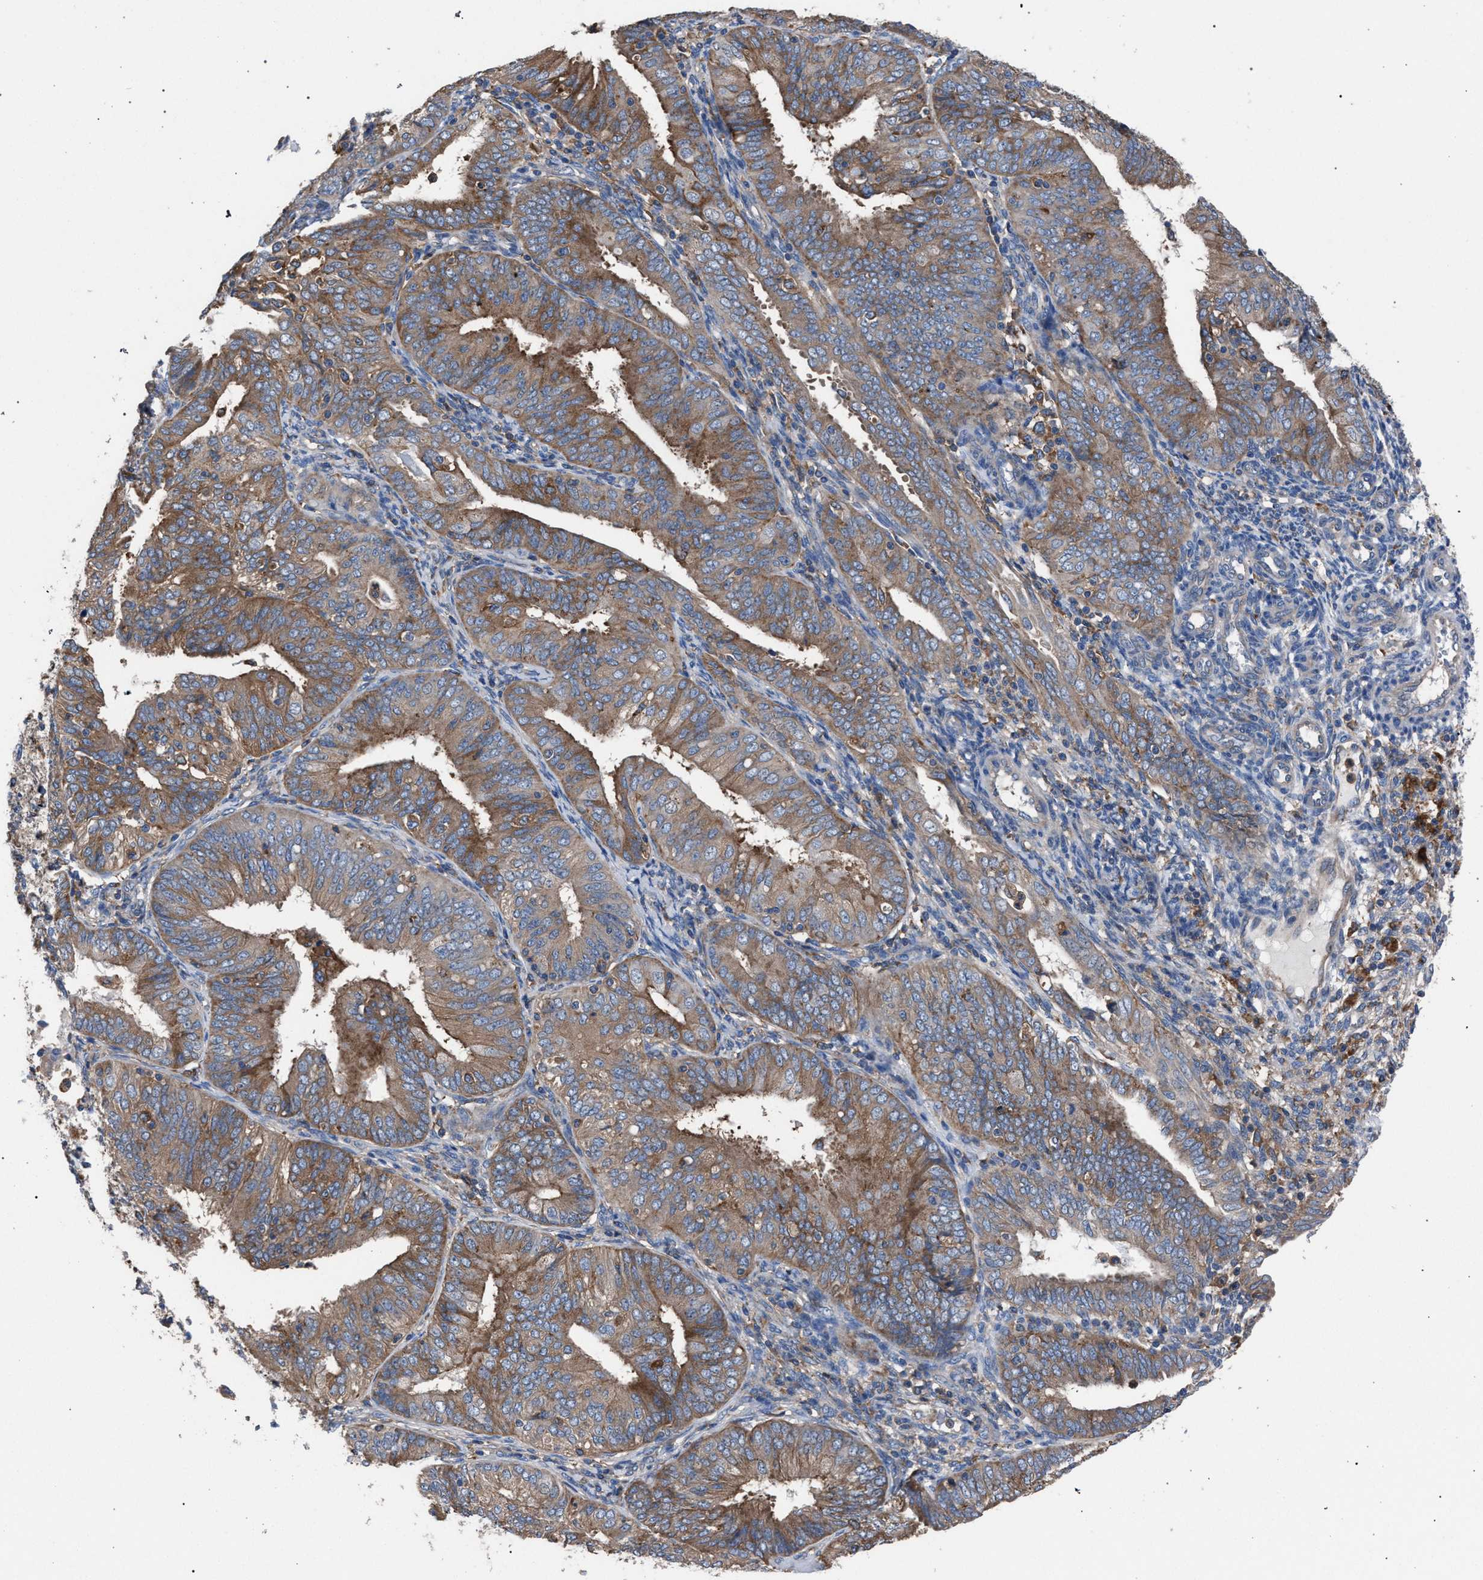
{"staining": {"intensity": "moderate", "quantity": ">75%", "location": "cytoplasmic/membranous"}, "tissue": "endometrial cancer", "cell_type": "Tumor cells", "image_type": "cancer", "snomed": [{"axis": "morphology", "description": "Adenocarcinoma, NOS"}, {"axis": "topography", "description": "Endometrium"}], "caption": "Immunohistochemical staining of endometrial adenocarcinoma exhibits moderate cytoplasmic/membranous protein positivity in approximately >75% of tumor cells.", "gene": "ATP6V0A1", "patient": {"sex": "female", "age": 58}}